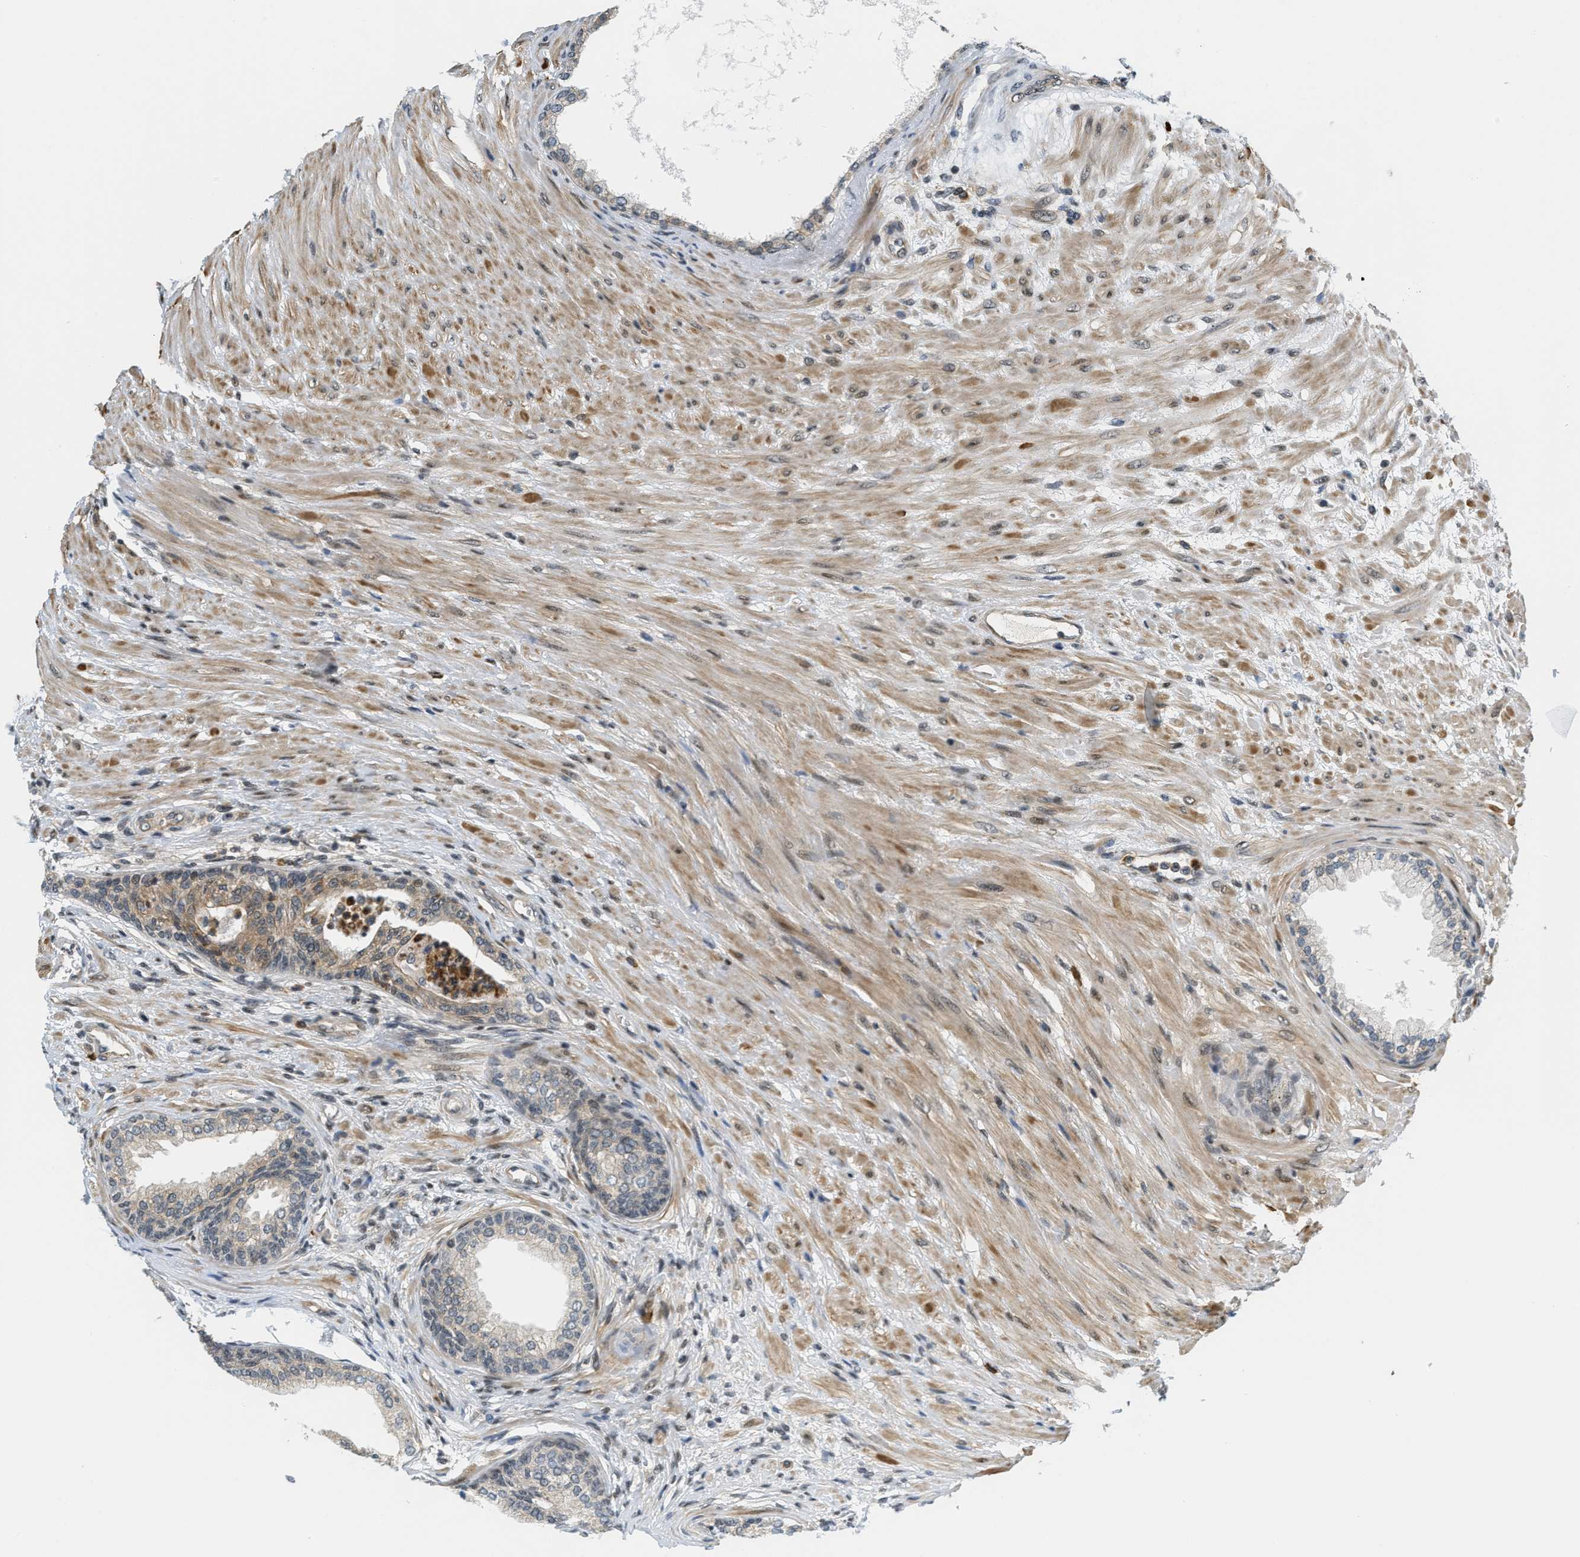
{"staining": {"intensity": "moderate", "quantity": "25%-75%", "location": "cytoplasmic/membranous"}, "tissue": "prostate", "cell_type": "Glandular cells", "image_type": "normal", "snomed": [{"axis": "morphology", "description": "Normal tissue, NOS"}, {"axis": "topography", "description": "Prostate"}], "caption": "This is an image of immunohistochemistry (IHC) staining of benign prostate, which shows moderate staining in the cytoplasmic/membranous of glandular cells.", "gene": "KMT2A", "patient": {"sex": "male", "age": 76}}